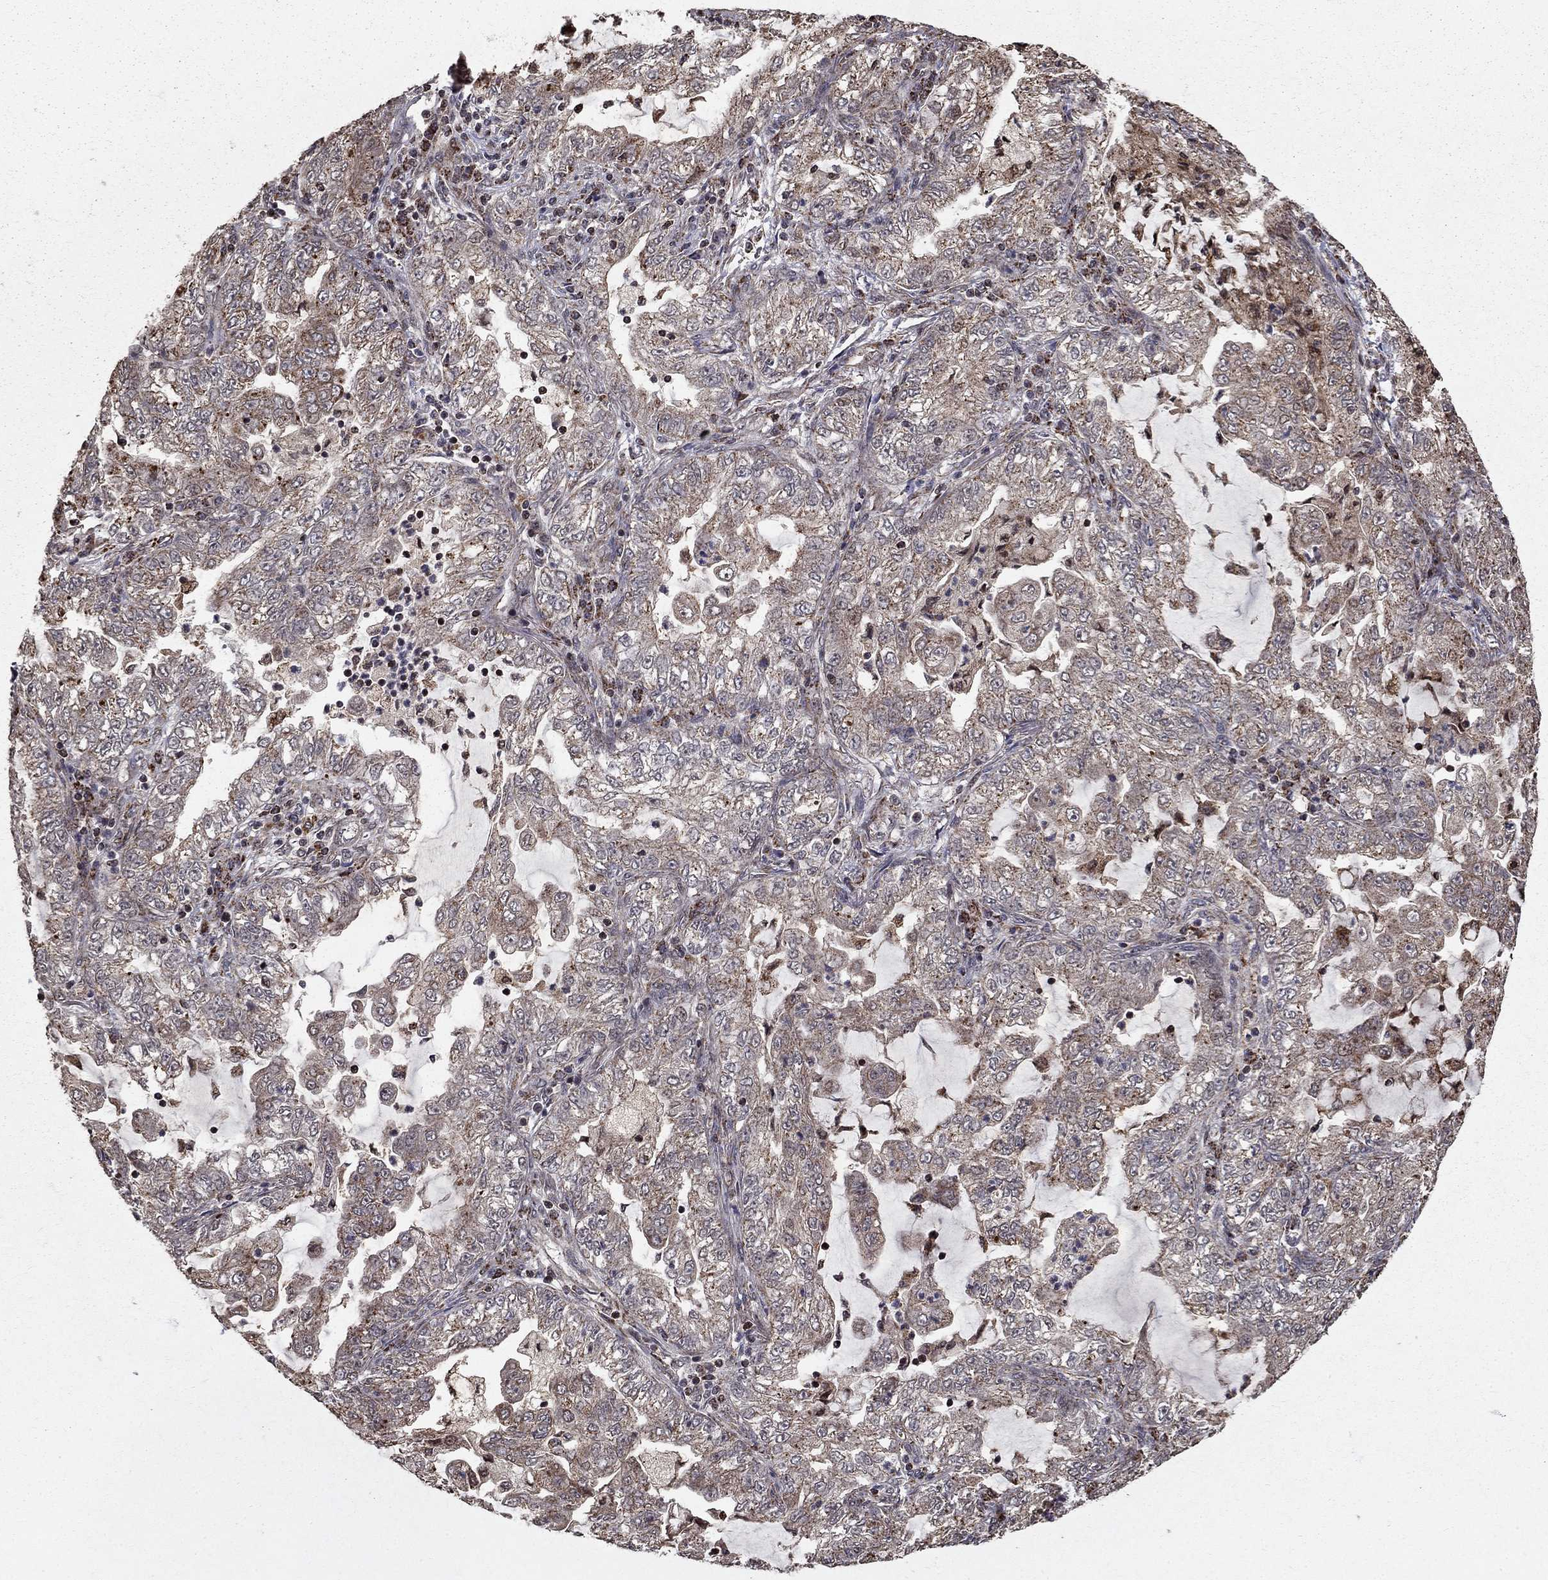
{"staining": {"intensity": "moderate", "quantity": "25%-75%", "location": "cytoplasmic/membranous"}, "tissue": "lung cancer", "cell_type": "Tumor cells", "image_type": "cancer", "snomed": [{"axis": "morphology", "description": "Adenocarcinoma, NOS"}, {"axis": "topography", "description": "Lung"}], "caption": "Protein expression analysis of adenocarcinoma (lung) shows moderate cytoplasmic/membranous staining in approximately 25%-75% of tumor cells.", "gene": "ACOT13", "patient": {"sex": "female", "age": 73}}